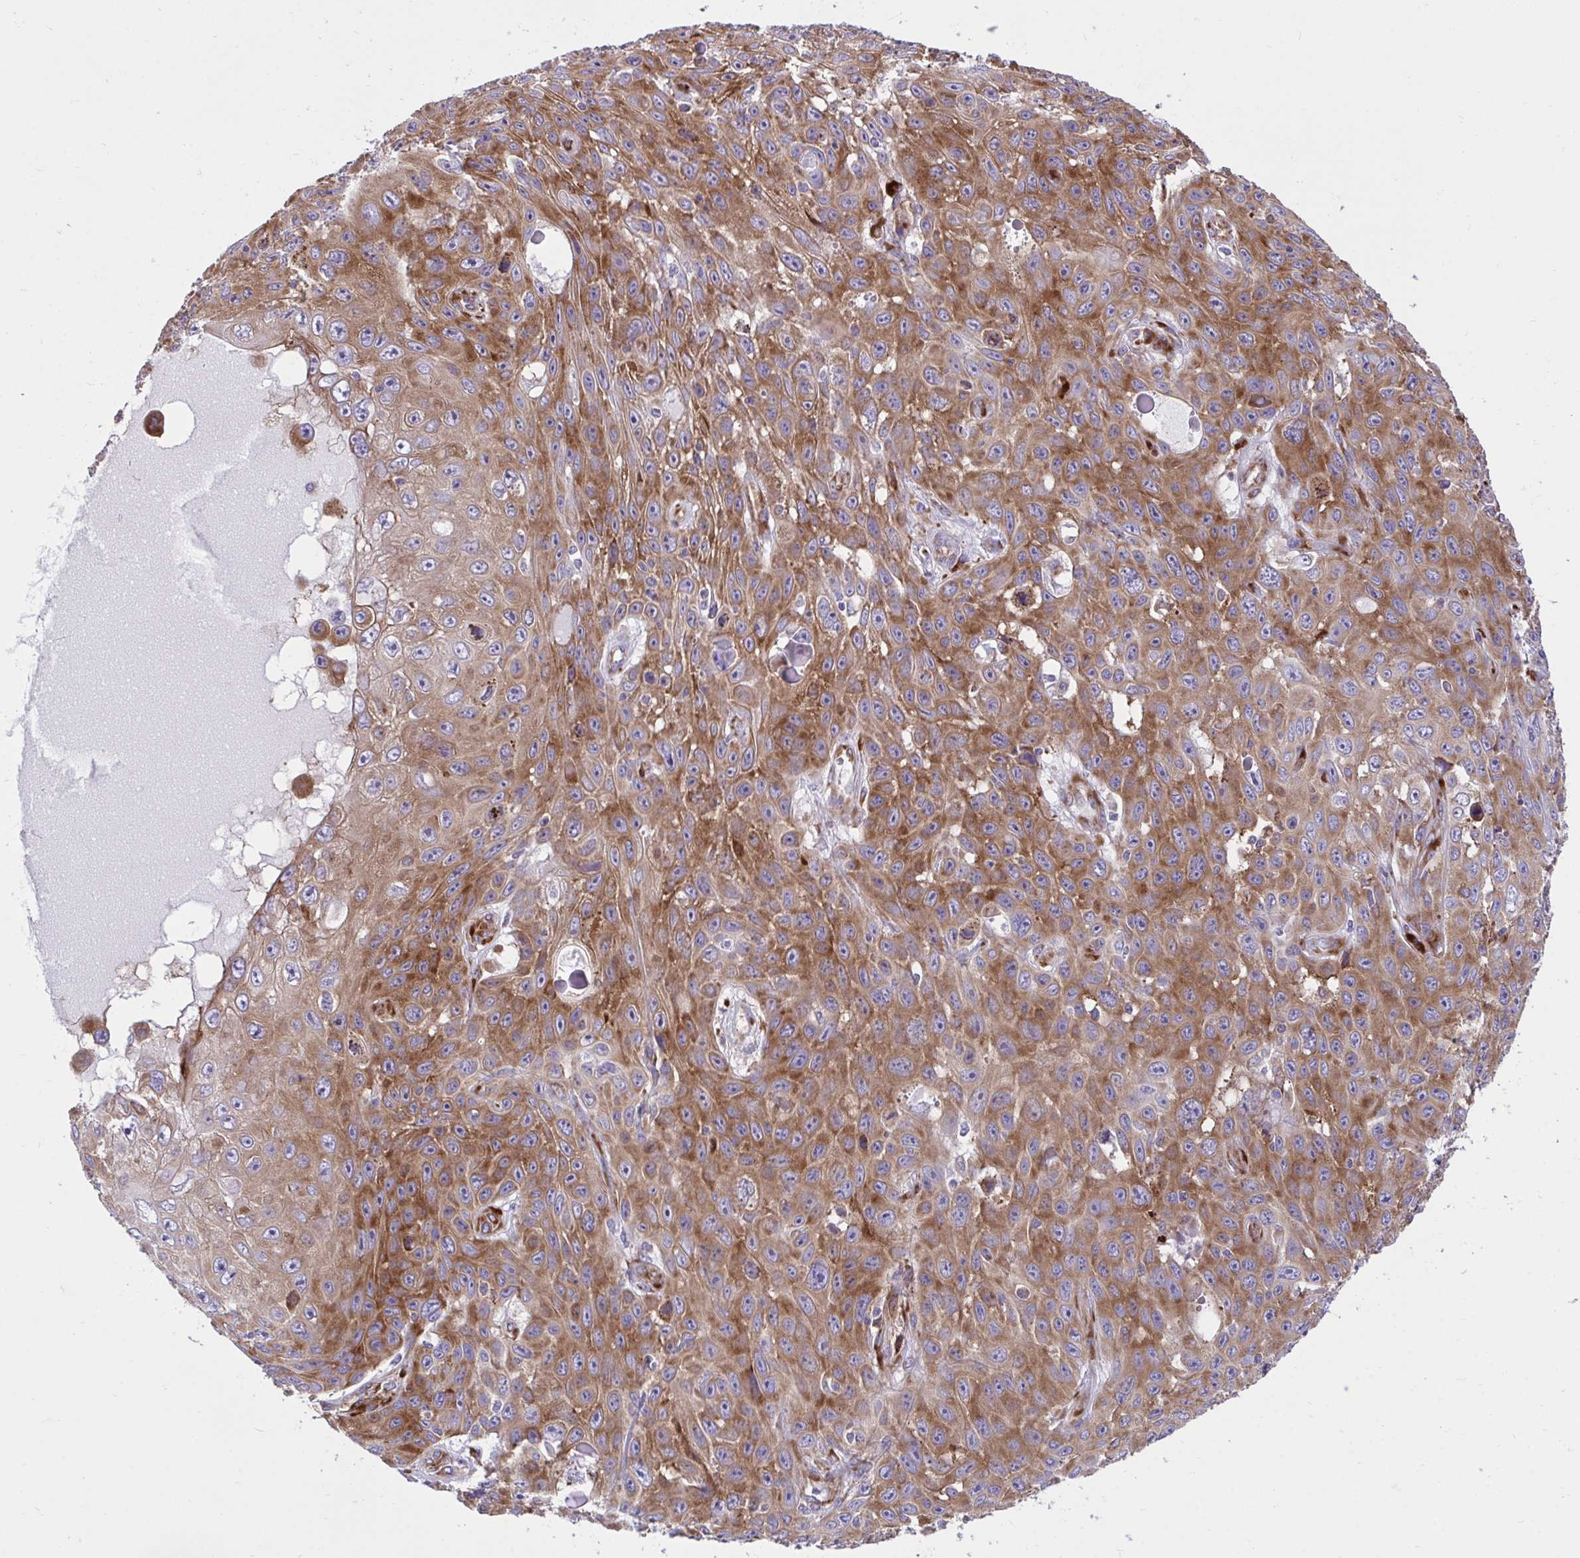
{"staining": {"intensity": "moderate", "quantity": ">75%", "location": "cytoplasmic/membranous"}, "tissue": "skin cancer", "cell_type": "Tumor cells", "image_type": "cancer", "snomed": [{"axis": "morphology", "description": "Squamous cell carcinoma, NOS"}, {"axis": "topography", "description": "Skin"}], "caption": "Tumor cells reveal medium levels of moderate cytoplasmic/membranous expression in about >75% of cells in skin cancer (squamous cell carcinoma). The protein is stained brown, and the nuclei are stained in blue (DAB IHC with brightfield microscopy, high magnification).", "gene": "RPS15", "patient": {"sex": "male", "age": 82}}